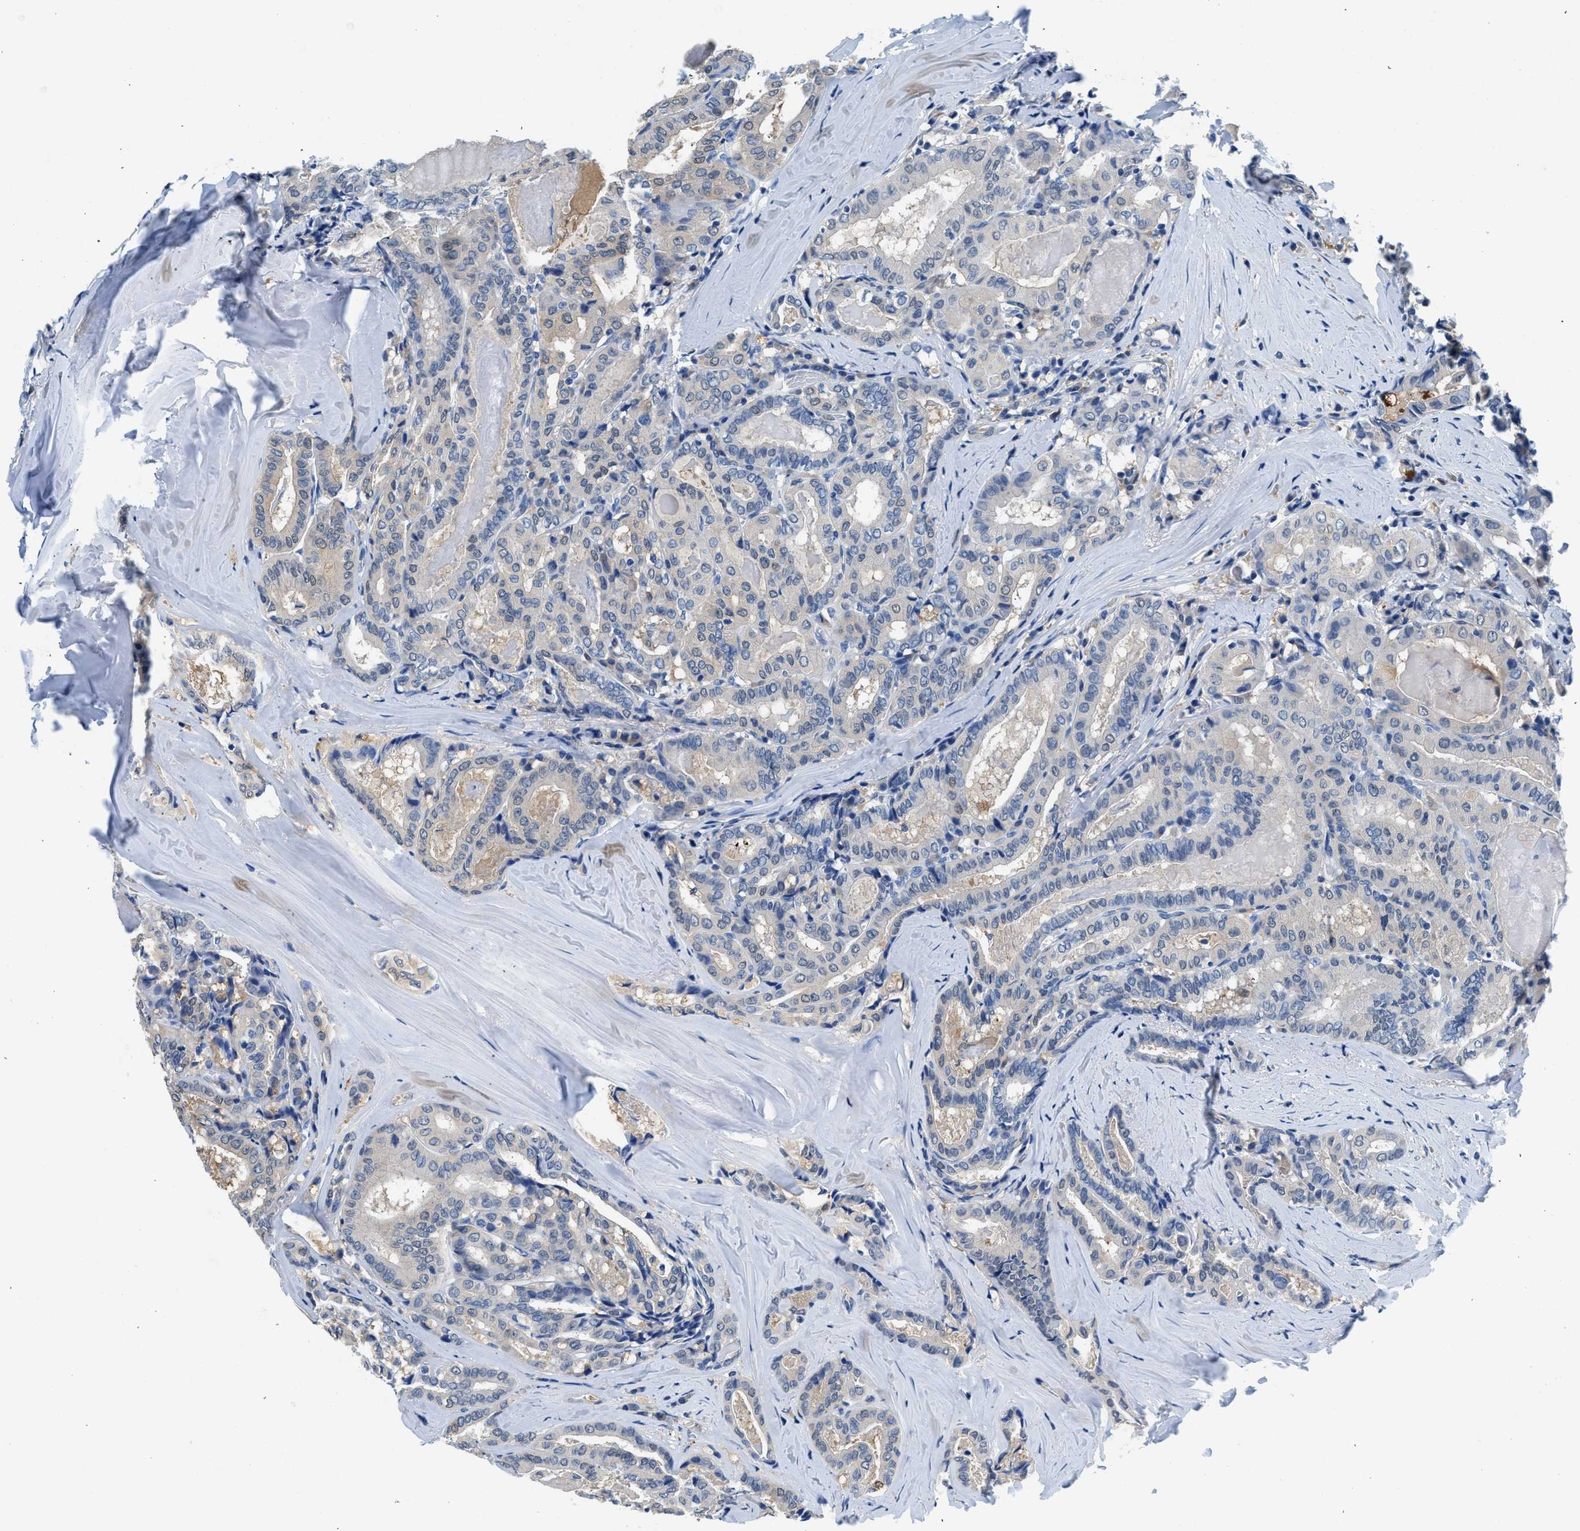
{"staining": {"intensity": "negative", "quantity": "none", "location": "none"}, "tissue": "thyroid cancer", "cell_type": "Tumor cells", "image_type": "cancer", "snomed": [{"axis": "morphology", "description": "Papillary adenocarcinoma, NOS"}, {"axis": "topography", "description": "Thyroid gland"}], "caption": "This is an IHC histopathology image of papillary adenocarcinoma (thyroid). There is no positivity in tumor cells.", "gene": "FADS6", "patient": {"sex": "female", "age": 42}}